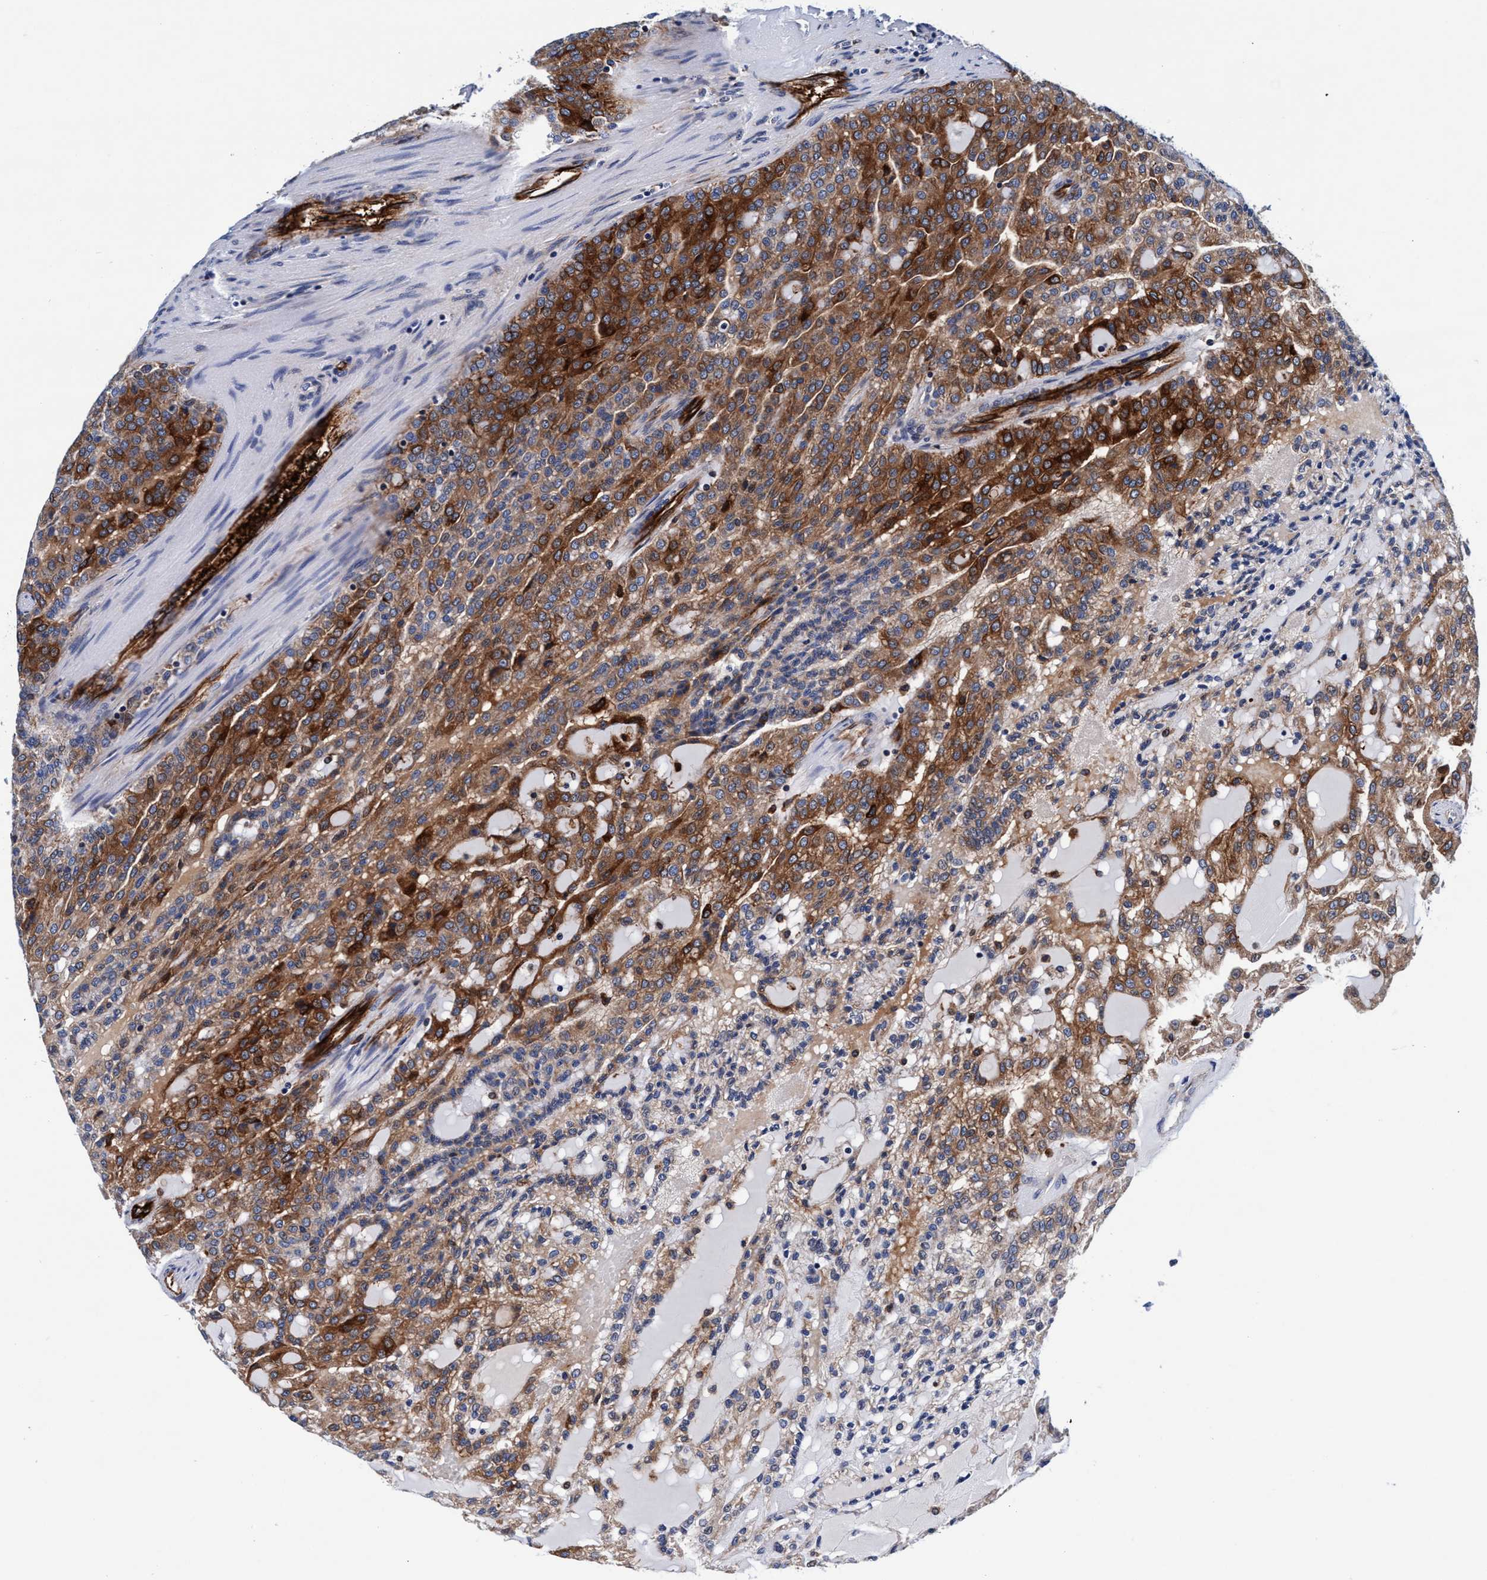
{"staining": {"intensity": "moderate", "quantity": ">75%", "location": "cytoplasmic/membranous"}, "tissue": "renal cancer", "cell_type": "Tumor cells", "image_type": "cancer", "snomed": [{"axis": "morphology", "description": "Adenocarcinoma, NOS"}, {"axis": "topography", "description": "Kidney"}], "caption": "Immunohistochemical staining of adenocarcinoma (renal) demonstrates moderate cytoplasmic/membranous protein staining in about >75% of tumor cells.", "gene": "UBALD2", "patient": {"sex": "male", "age": 63}}